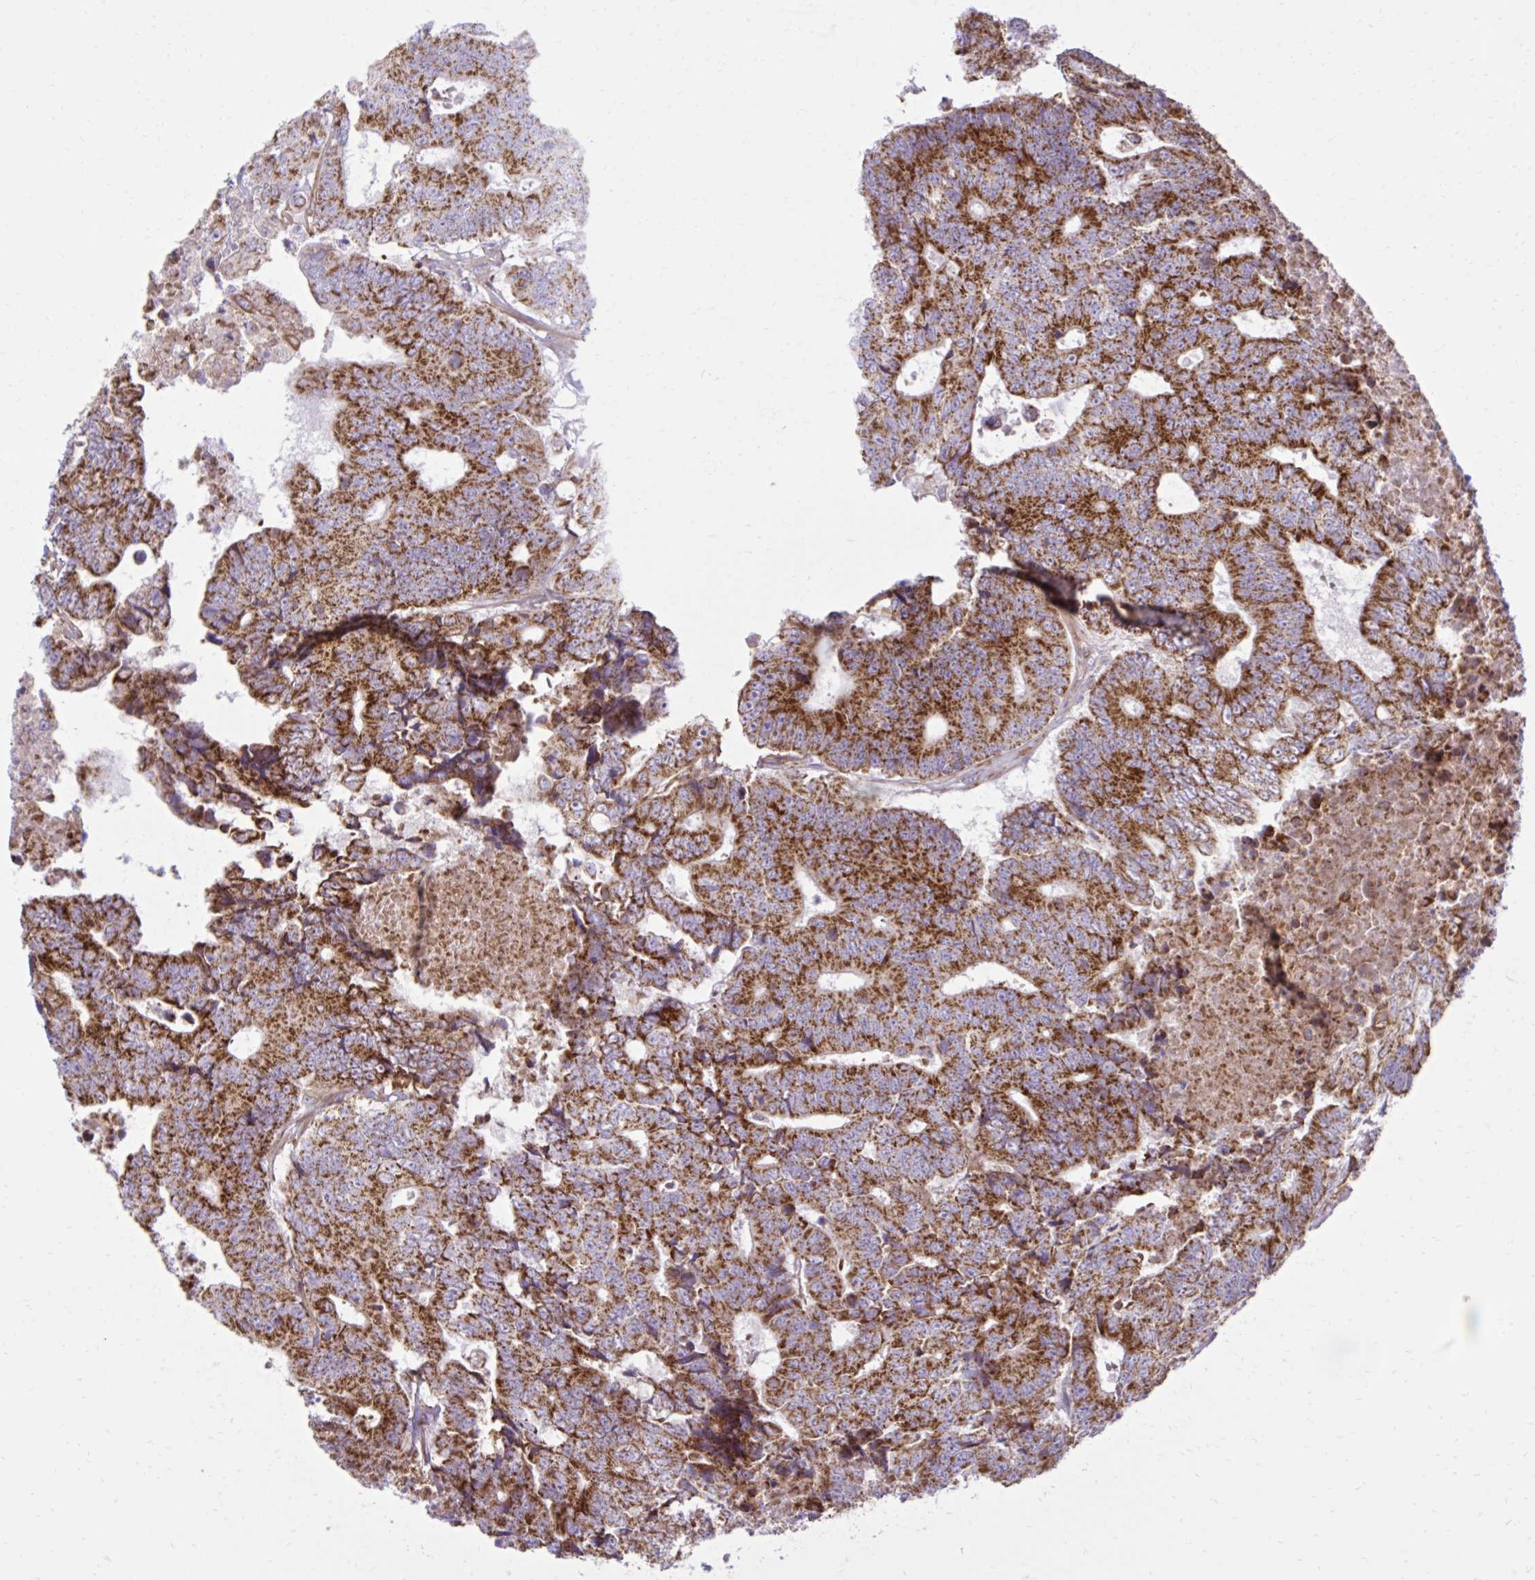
{"staining": {"intensity": "strong", "quantity": ">75%", "location": "cytoplasmic/membranous"}, "tissue": "colorectal cancer", "cell_type": "Tumor cells", "image_type": "cancer", "snomed": [{"axis": "morphology", "description": "Adenocarcinoma, NOS"}, {"axis": "topography", "description": "Colon"}], "caption": "An immunohistochemistry (IHC) micrograph of tumor tissue is shown. Protein staining in brown shows strong cytoplasmic/membranous positivity in colorectal adenocarcinoma within tumor cells. (brown staining indicates protein expression, while blue staining denotes nuclei).", "gene": "LIMS1", "patient": {"sex": "female", "age": 48}}